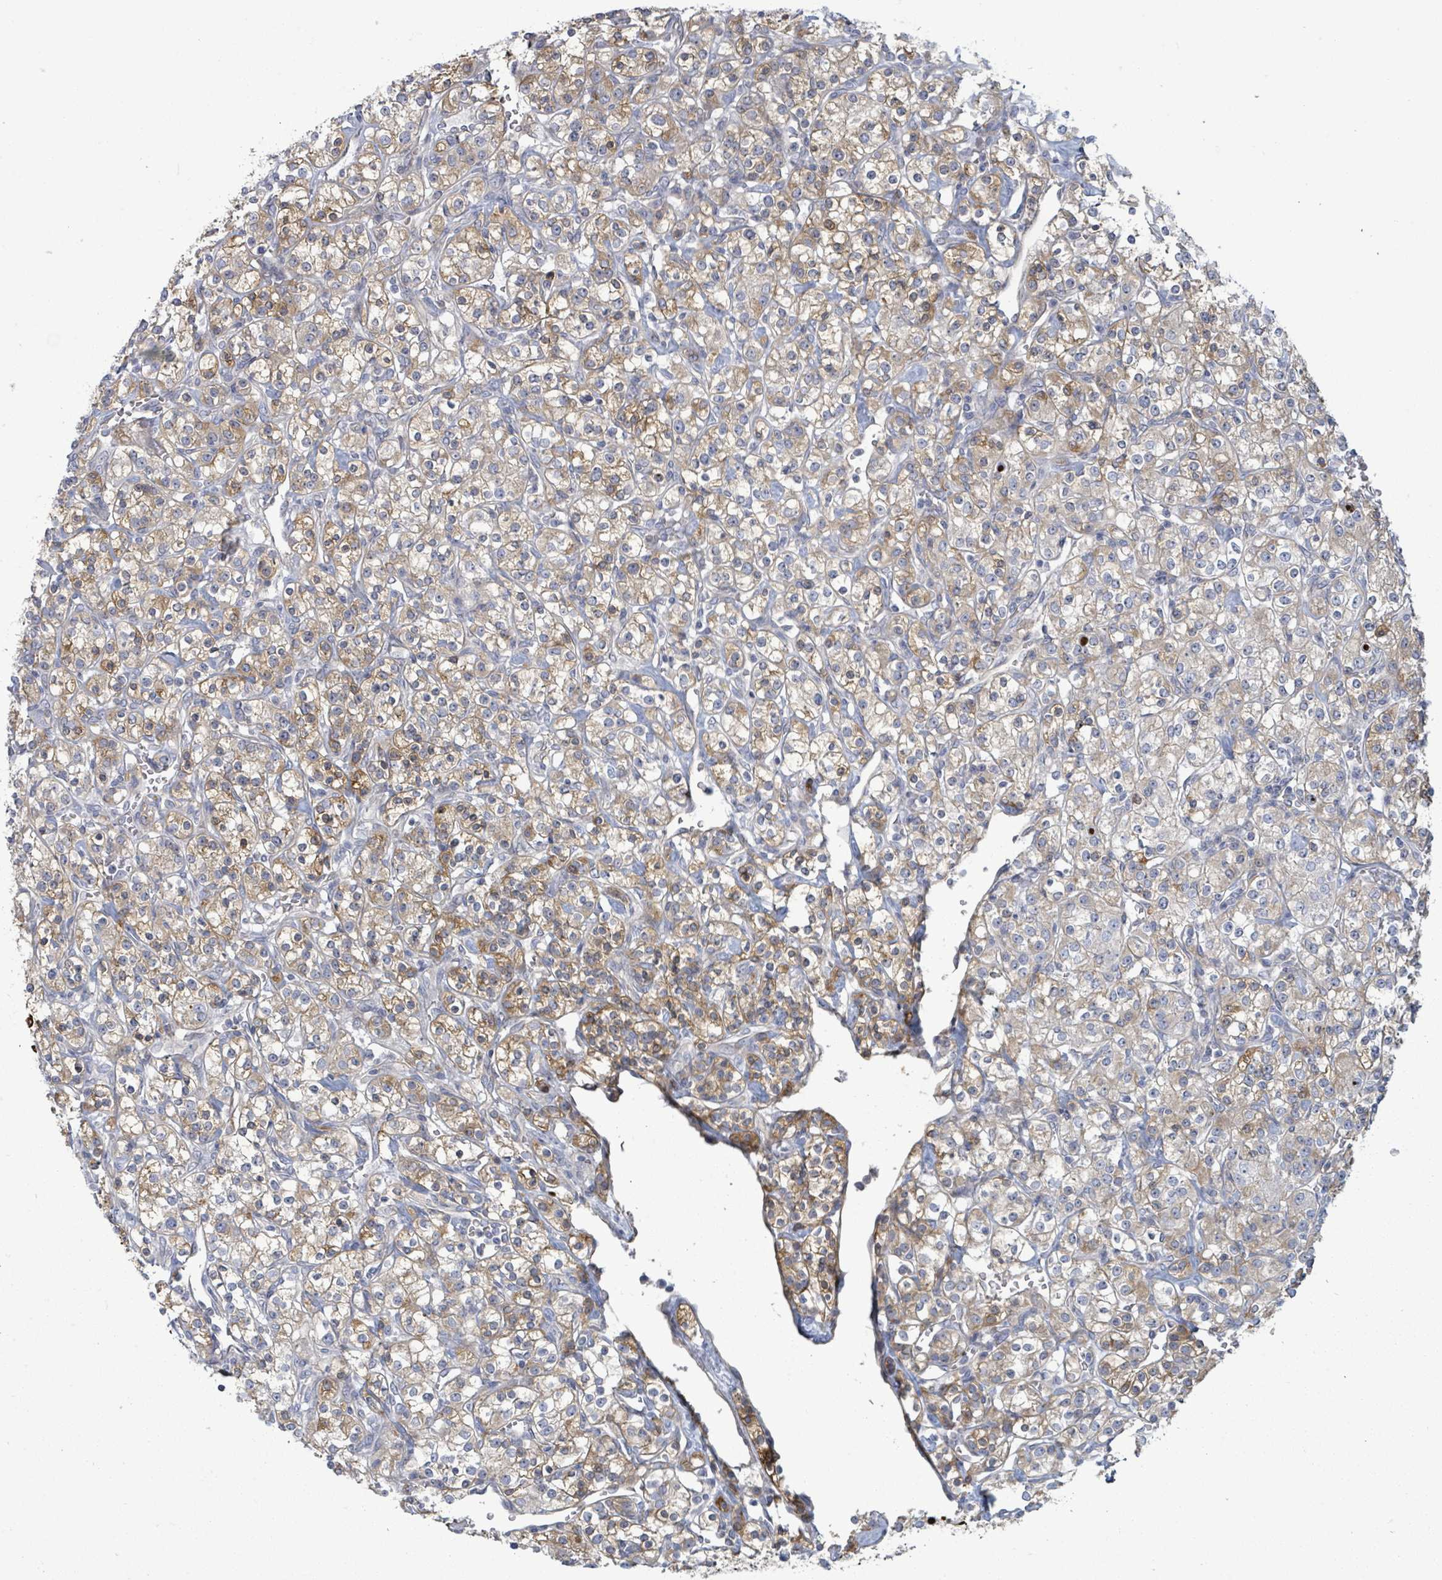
{"staining": {"intensity": "moderate", "quantity": ">75%", "location": "cytoplasmic/membranous"}, "tissue": "renal cancer", "cell_type": "Tumor cells", "image_type": "cancer", "snomed": [{"axis": "morphology", "description": "Adenocarcinoma, NOS"}, {"axis": "topography", "description": "Kidney"}], "caption": "There is medium levels of moderate cytoplasmic/membranous staining in tumor cells of renal cancer (adenocarcinoma), as demonstrated by immunohistochemical staining (brown color).", "gene": "COL13A1", "patient": {"sex": "male", "age": 77}}